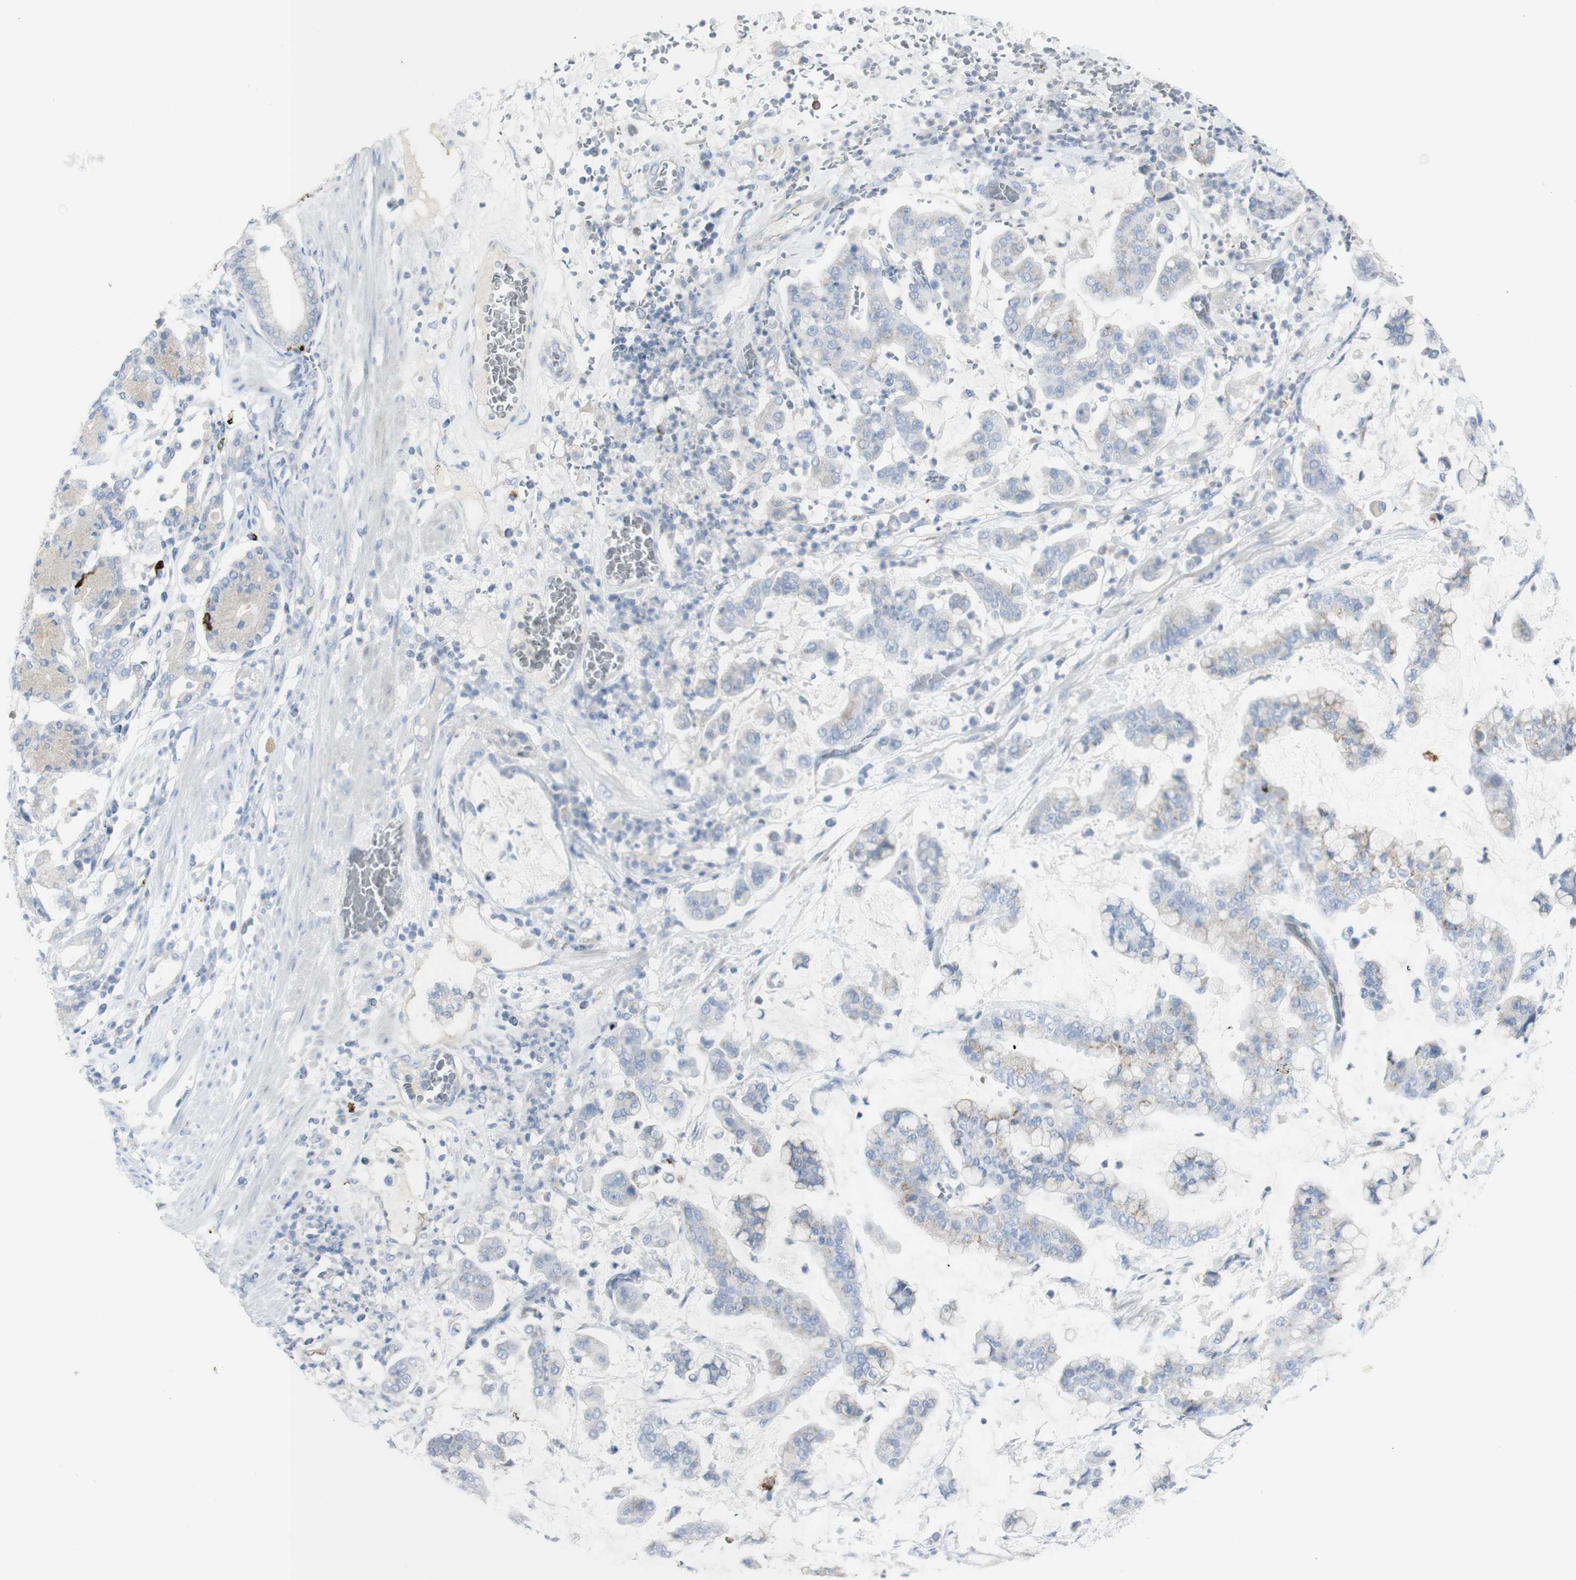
{"staining": {"intensity": "negative", "quantity": "none", "location": "none"}, "tissue": "stomach cancer", "cell_type": "Tumor cells", "image_type": "cancer", "snomed": [{"axis": "morphology", "description": "Normal tissue, NOS"}, {"axis": "morphology", "description": "Adenocarcinoma, NOS"}, {"axis": "topography", "description": "Stomach, upper"}, {"axis": "topography", "description": "Stomach"}], "caption": "Immunohistochemical staining of human stomach cancer (adenocarcinoma) exhibits no significant staining in tumor cells.", "gene": "CD207", "patient": {"sex": "male", "age": 76}}